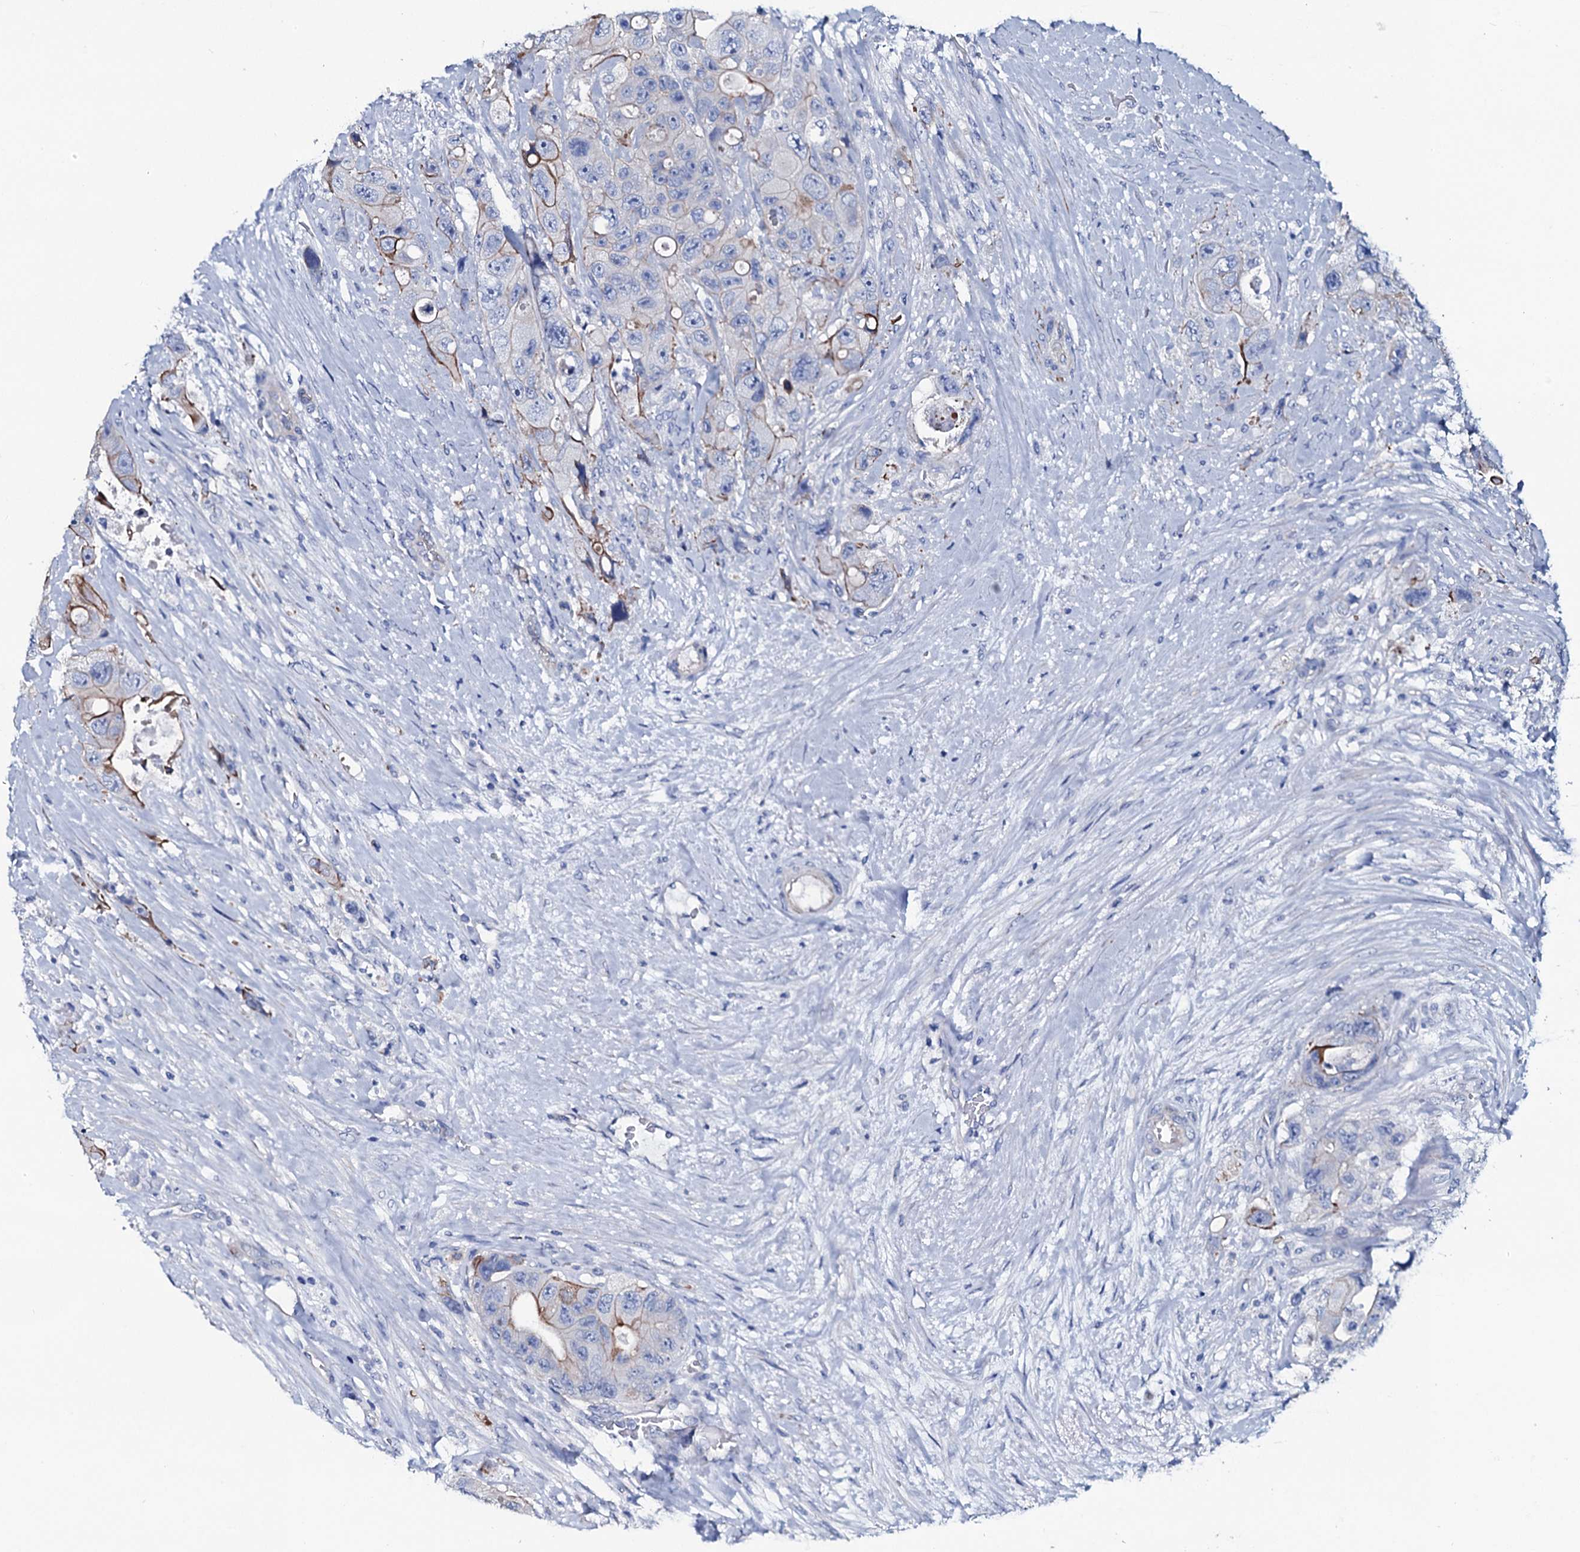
{"staining": {"intensity": "moderate", "quantity": "<25%", "location": "cytoplasmic/membranous"}, "tissue": "colorectal cancer", "cell_type": "Tumor cells", "image_type": "cancer", "snomed": [{"axis": "morphology", "description": "Adenocarcinoma, NOS"}, {"axis": "topography", "description": "Colon"}], "caption": "The photomicrograph shows staining of colorectal adenocarcinoma, revealing moderate cytoplasmic/membranous protein expression (brown color) within tumor cells. (DAB IHC, brown staining for protein, blue staining for nuclei).", "gene": "GYS2", "patient": {"sex": "female", "age": 46}}